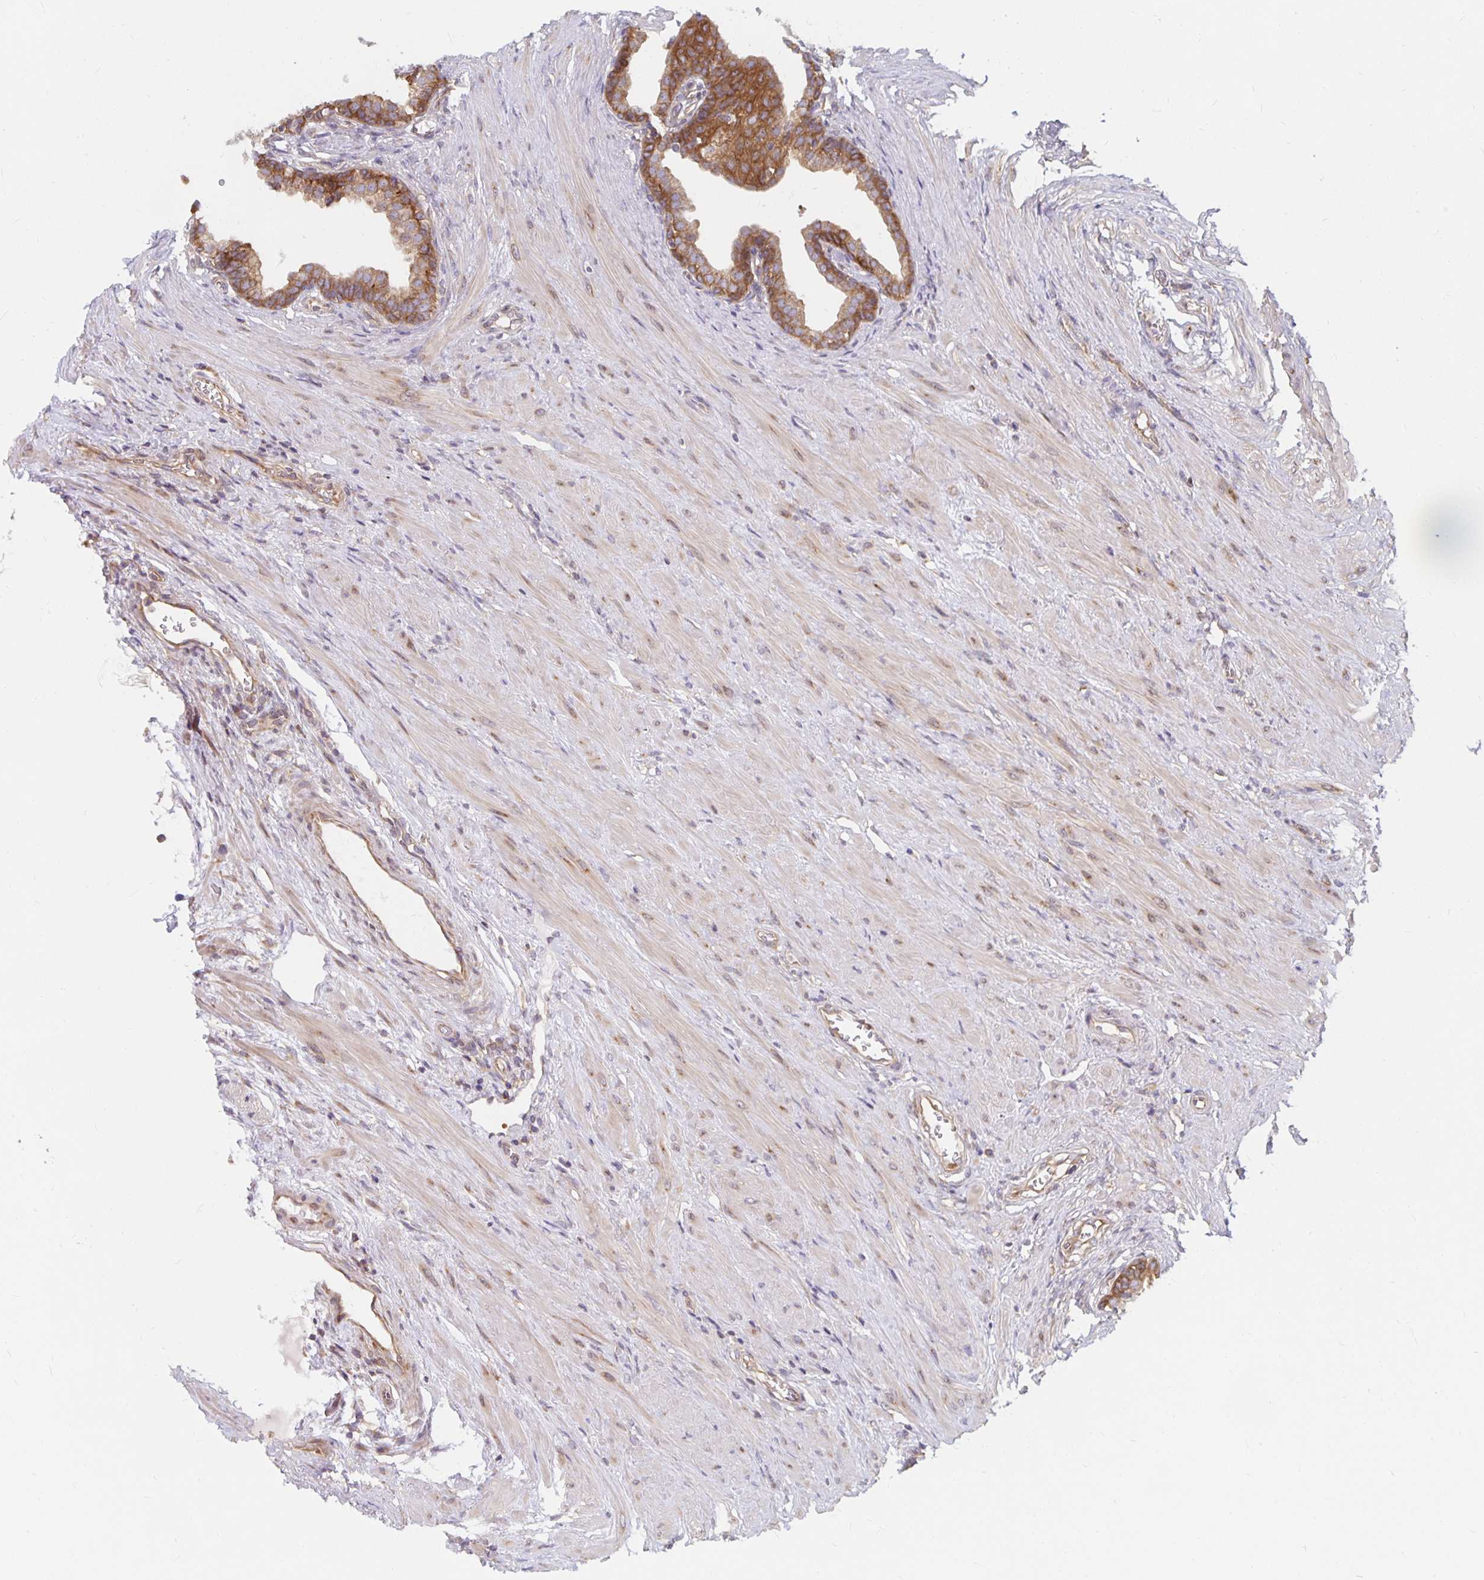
{"staining": {"intensity": "moderate", "quantity": "25%-75%", "location": "cytoplasmic/membranous"}, "tissue": "prostate", "cell_type": "Glandular cells", "image_type": "normal", "snomed": [{"axis": "morphology", "description": "Normal tissue, NOS"}, {"axis": "topography", "description": "Prostate"}, {"axis": "topography", "description": "Peripheral nerve tissue"}], "caption": "IHC histopathology image of benign human prostate stained for a protein (brown), which exhibits medium levels of moderate cytoplasmic/membranous expression in approximately 25%-75% of glandular cells.", "gene": "PDAP1", "patient": {"sex": "male", "age": 55}}